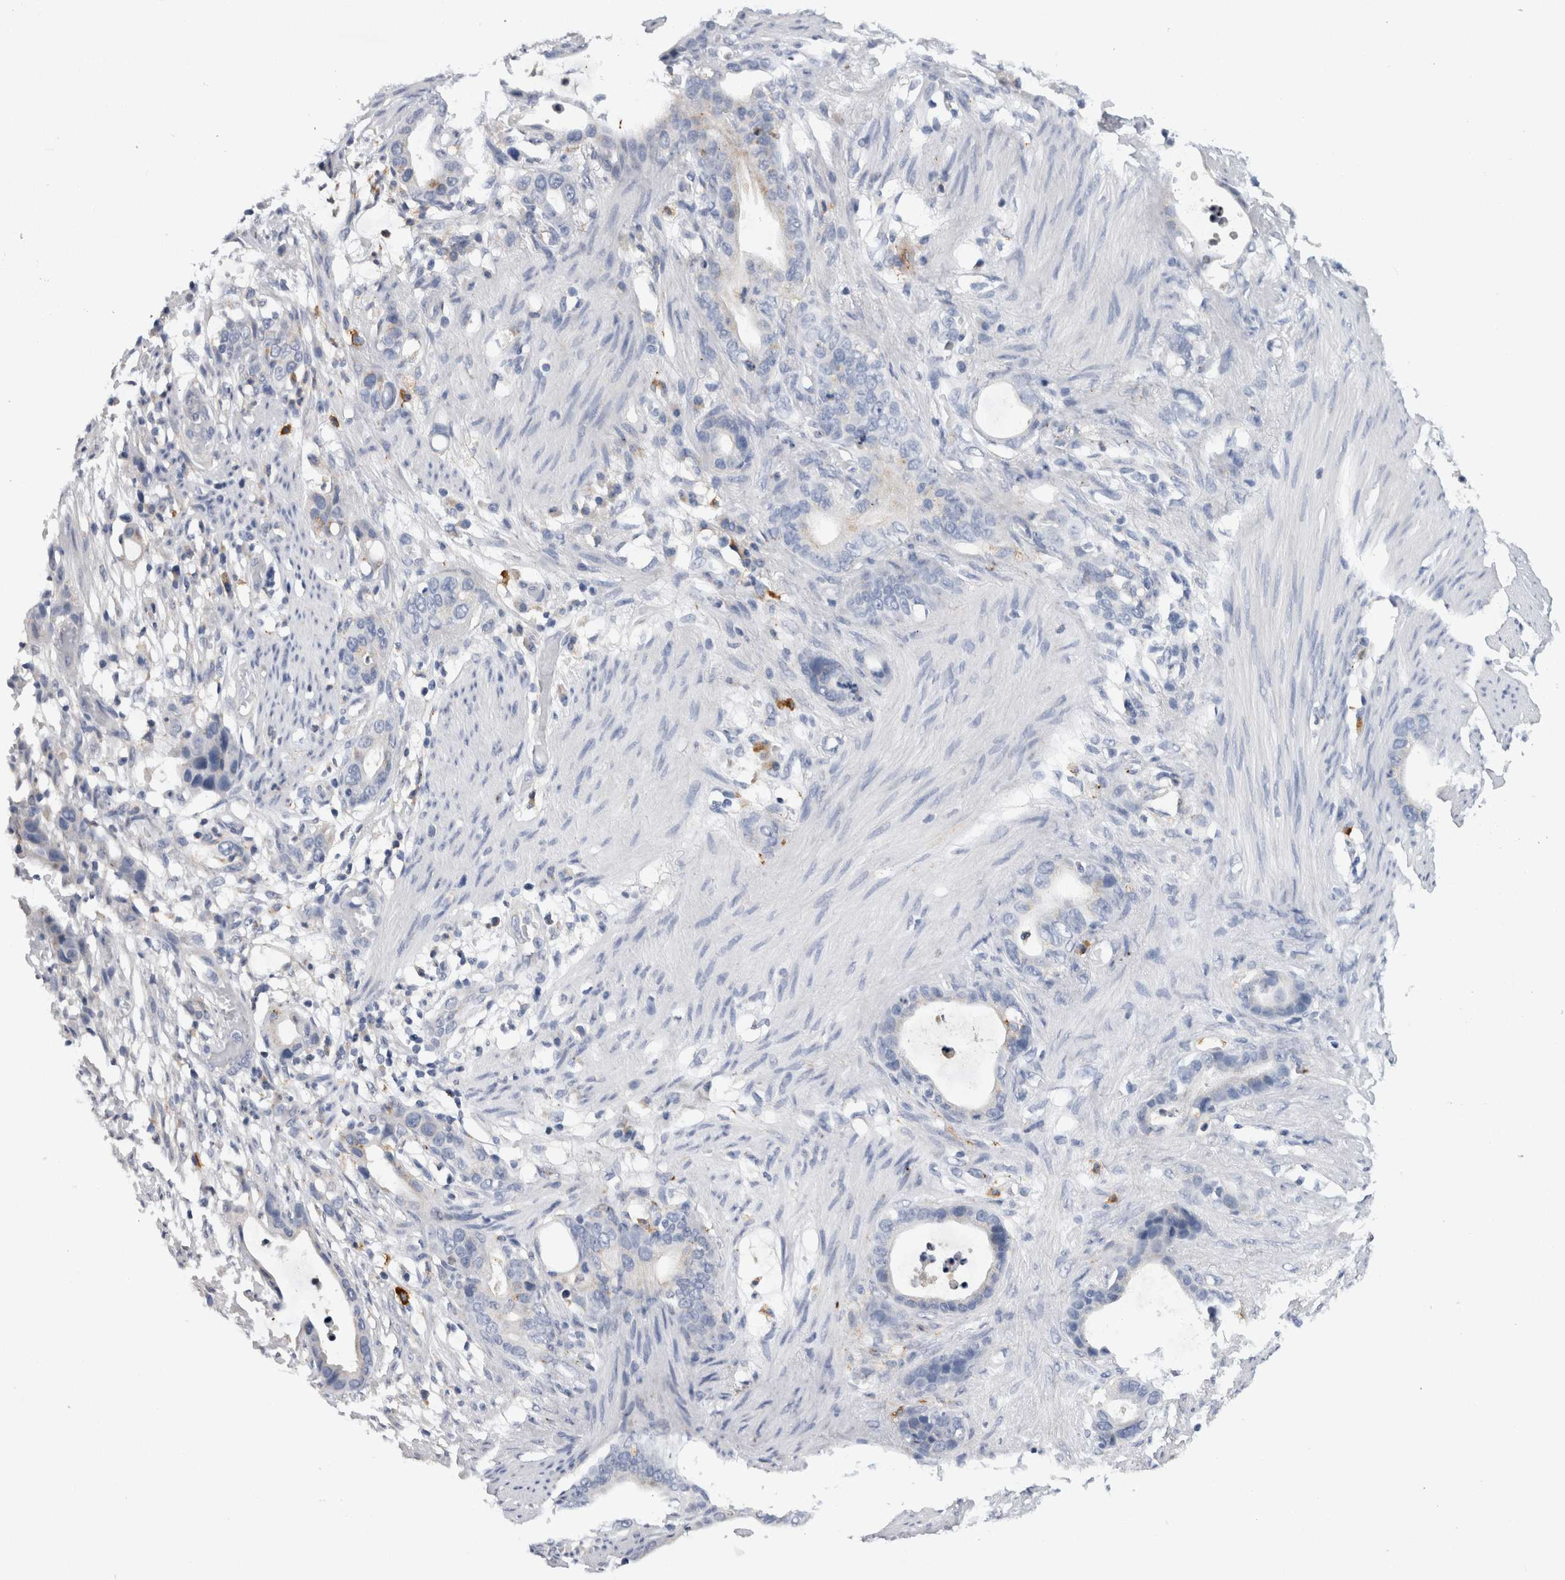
{"staining": {"intensity": "negative", "quantity": "none", "location": "none"}, "tissue": "stomach cancer", "cell_type": "Tumor cells", "image_type": "cancer", "snomed": [{"axis": "morphology", "description": "Adenocarcinoma, NOS"}, {"axis": "topography", "description": "Stomach"}], "caption": "IHC image of human adenocarcinoma (stomach) stained for a protein (brown), which exhibits no positivity in tumor cells.", "gene": "CD63", "patient": {"sex": "female", "age": 75}}